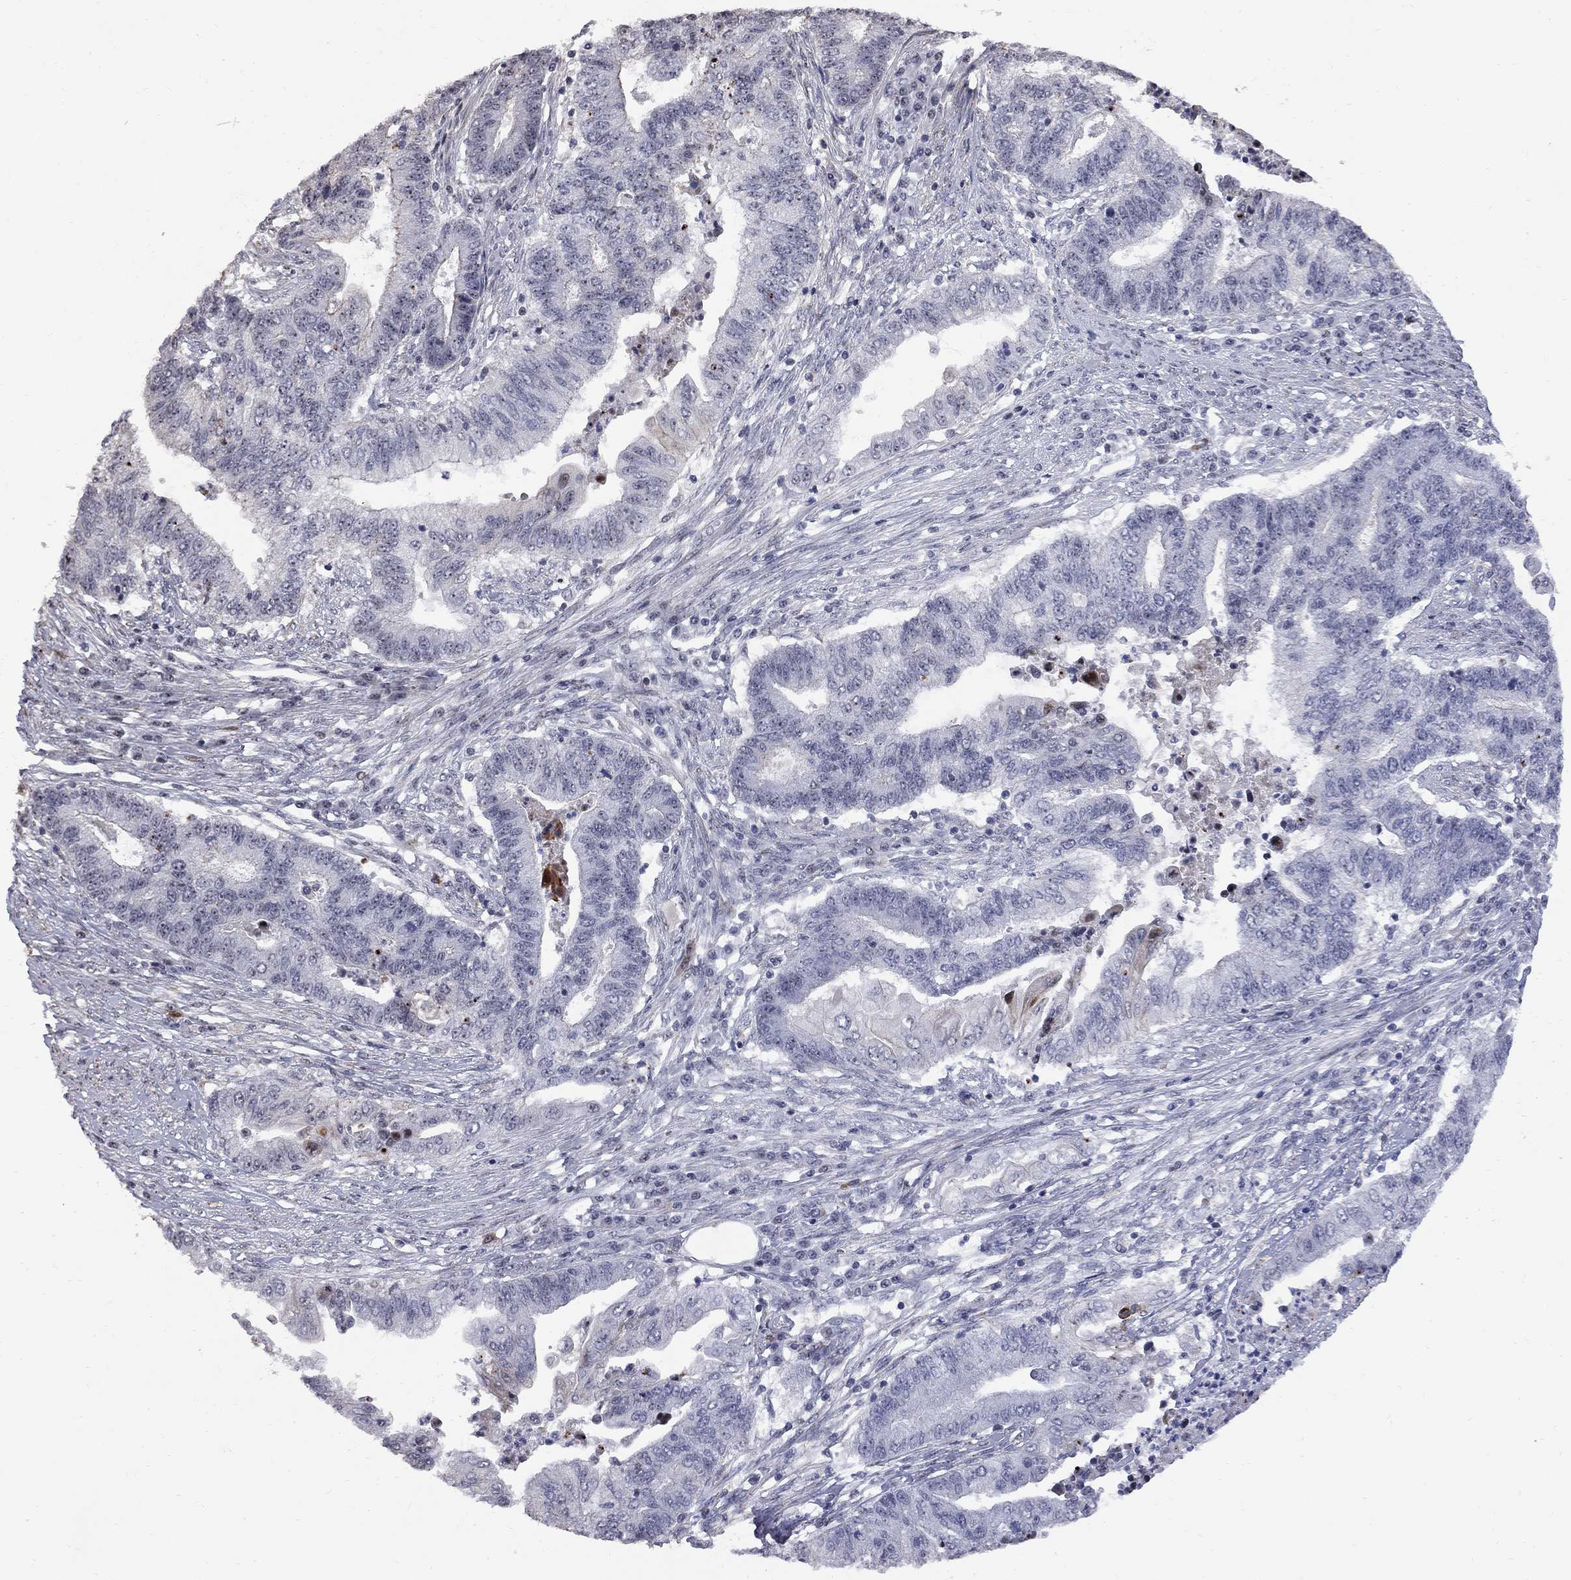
{"staining": {"intensity": "negative", "quantity": "none", "location": "none"}, "tissue": "endometrial cancer", "cell_type": "Tumor cells", "image_type": "cancer", "snomed": [{"axis": "morphology", "description": "Adenocarcinoma, NOS"}, {"axis": "topography", "description": "Uterus"}, {"axis": "topography", "description": "Endometrium"}], "caption": "This is a histopathology image of IHC staining of endometrial cancer (adenocarcinoma), which shows no expression in tumor cells.", "gene": "DHX33", "patient": {"sex": "female", "age": 54}}